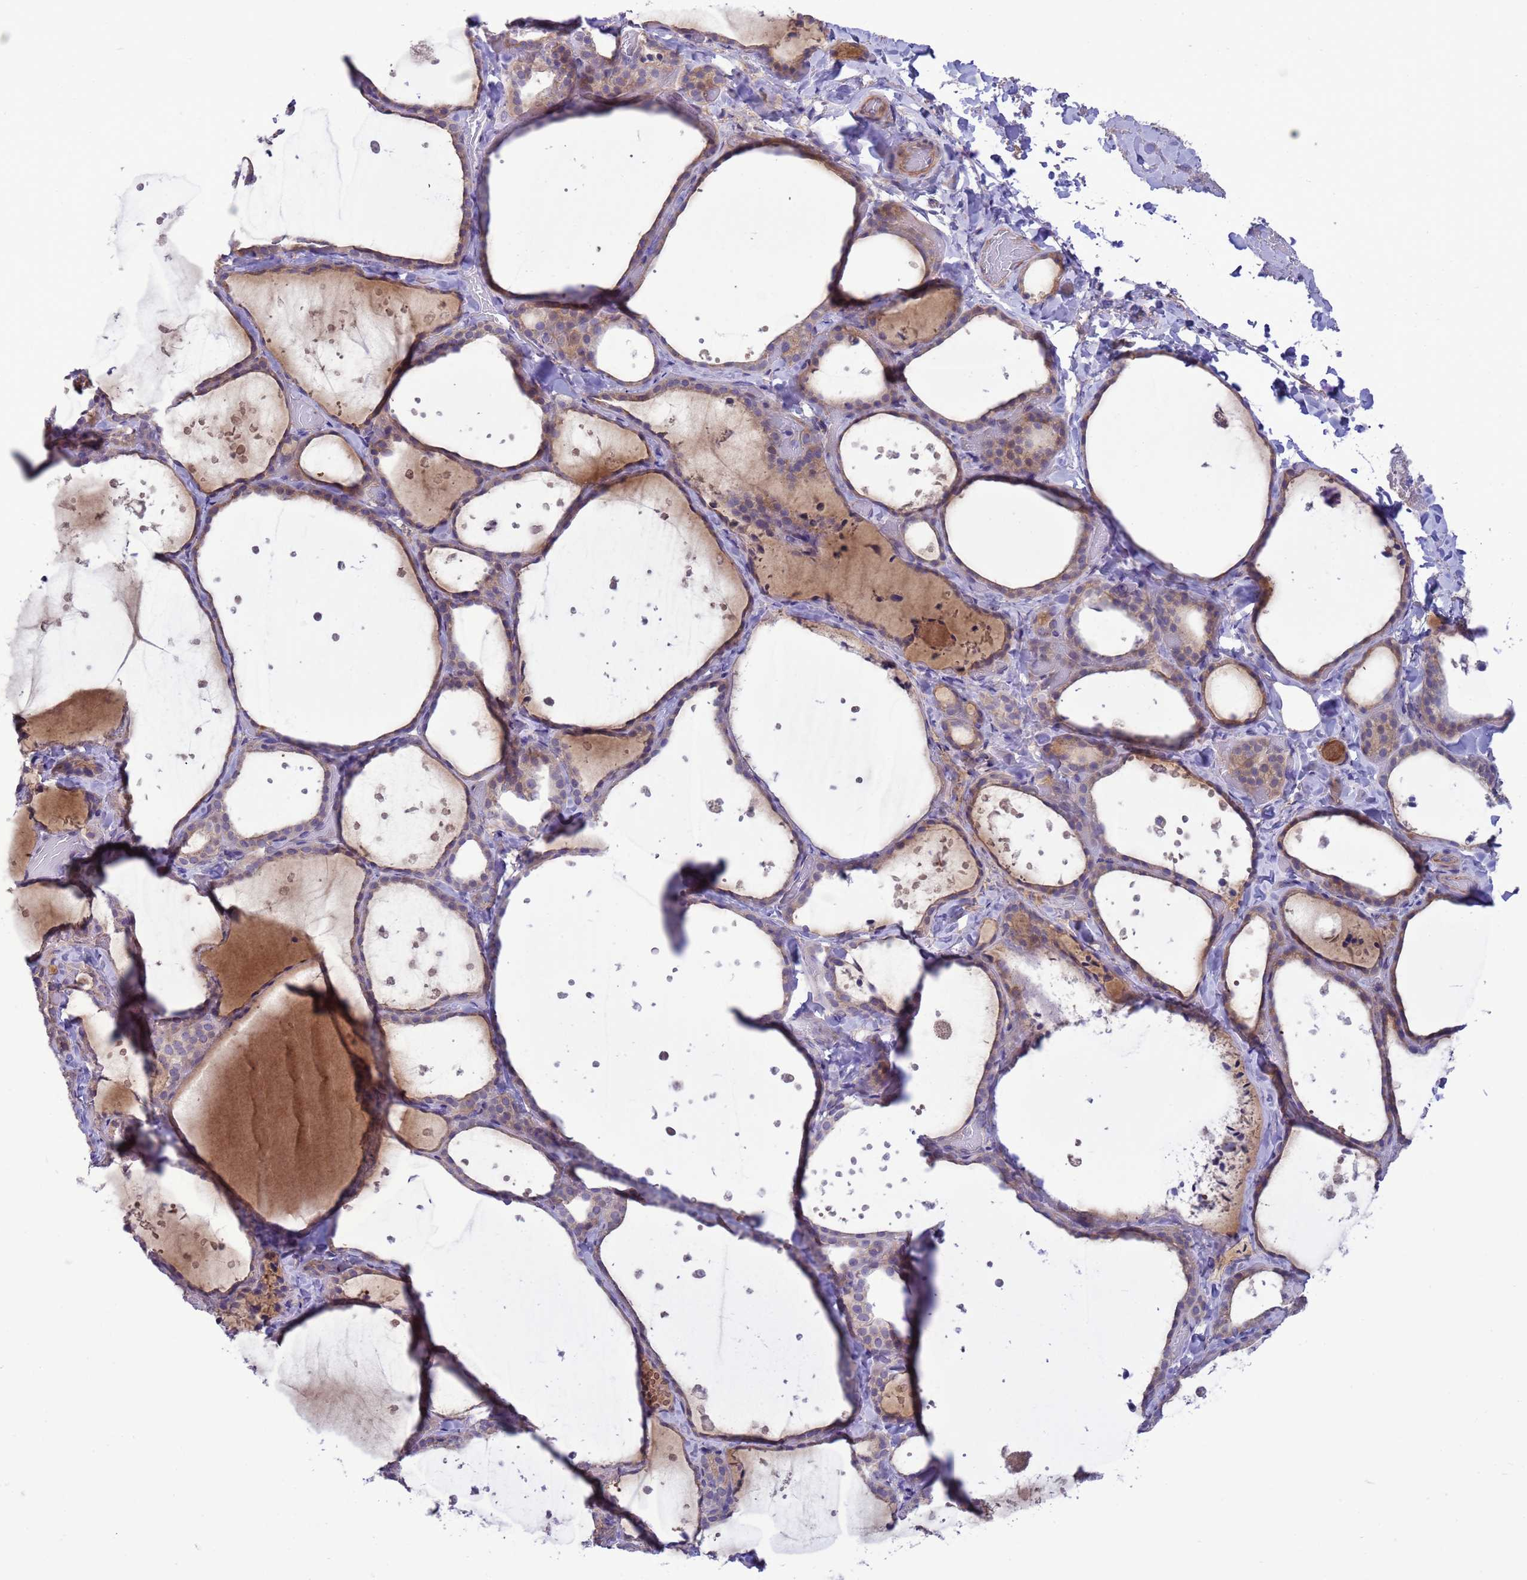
{"staining": {"intensity": "weak", "quantity": "<25%", "location": "cytoplasmic/membranous"}, "tissue": "thyroid gland", "cell_type": "Glandular cells", "image_type": "normal", "snomed": [{"axis": "morphology", "description": "Normal tissue, NOS"}, {"axis": "topography", "description": "Thyroid gland"}], "caption": "Thyroid gland stained for a protein using IHC exhibits no expression glandular cells.", "gene": "GJA10", "patient": {"sex": "female", "age": 44}}